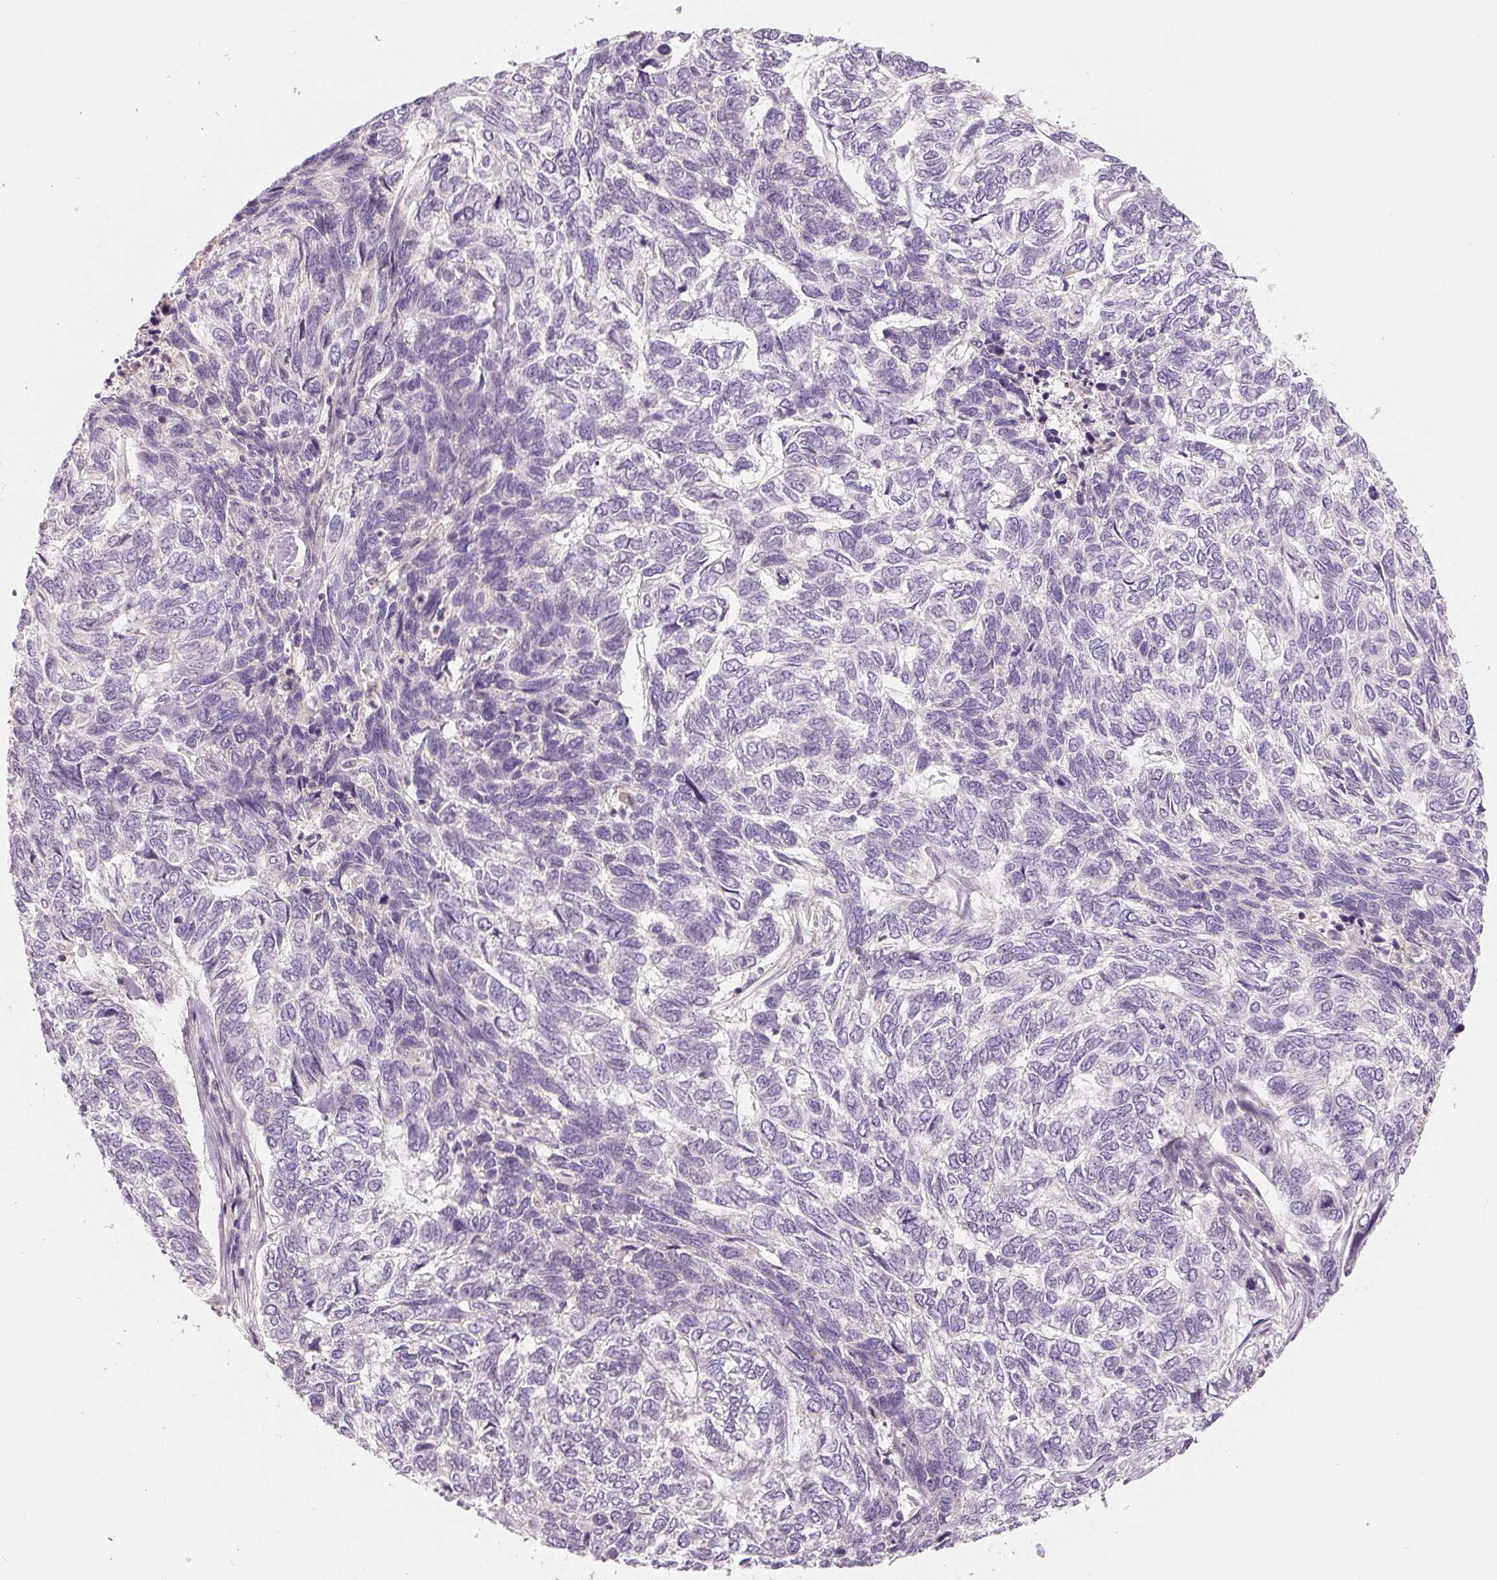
{"staining": {"intensity": "negative", "quantity": "none", "location": "none"}, "tissue": "skin cancer", "cell_type": "Tumor cells", "image_type": "cancer", "snomed": [{"axis": "morphology", "description": "Basal cell carcinoma"}, {"axis": "topography", "description": "Skin"}], "caption": "This is a photomicrograph of immunohistochemistry (IHC) staining of skin basal cell carcinoma, which shows no staining in tumor cells. (DAB IHC visualized using brightfield microscopy, high magnification).", "gene": "AQP8", "patient": {"sex": "female", "age": 65}}